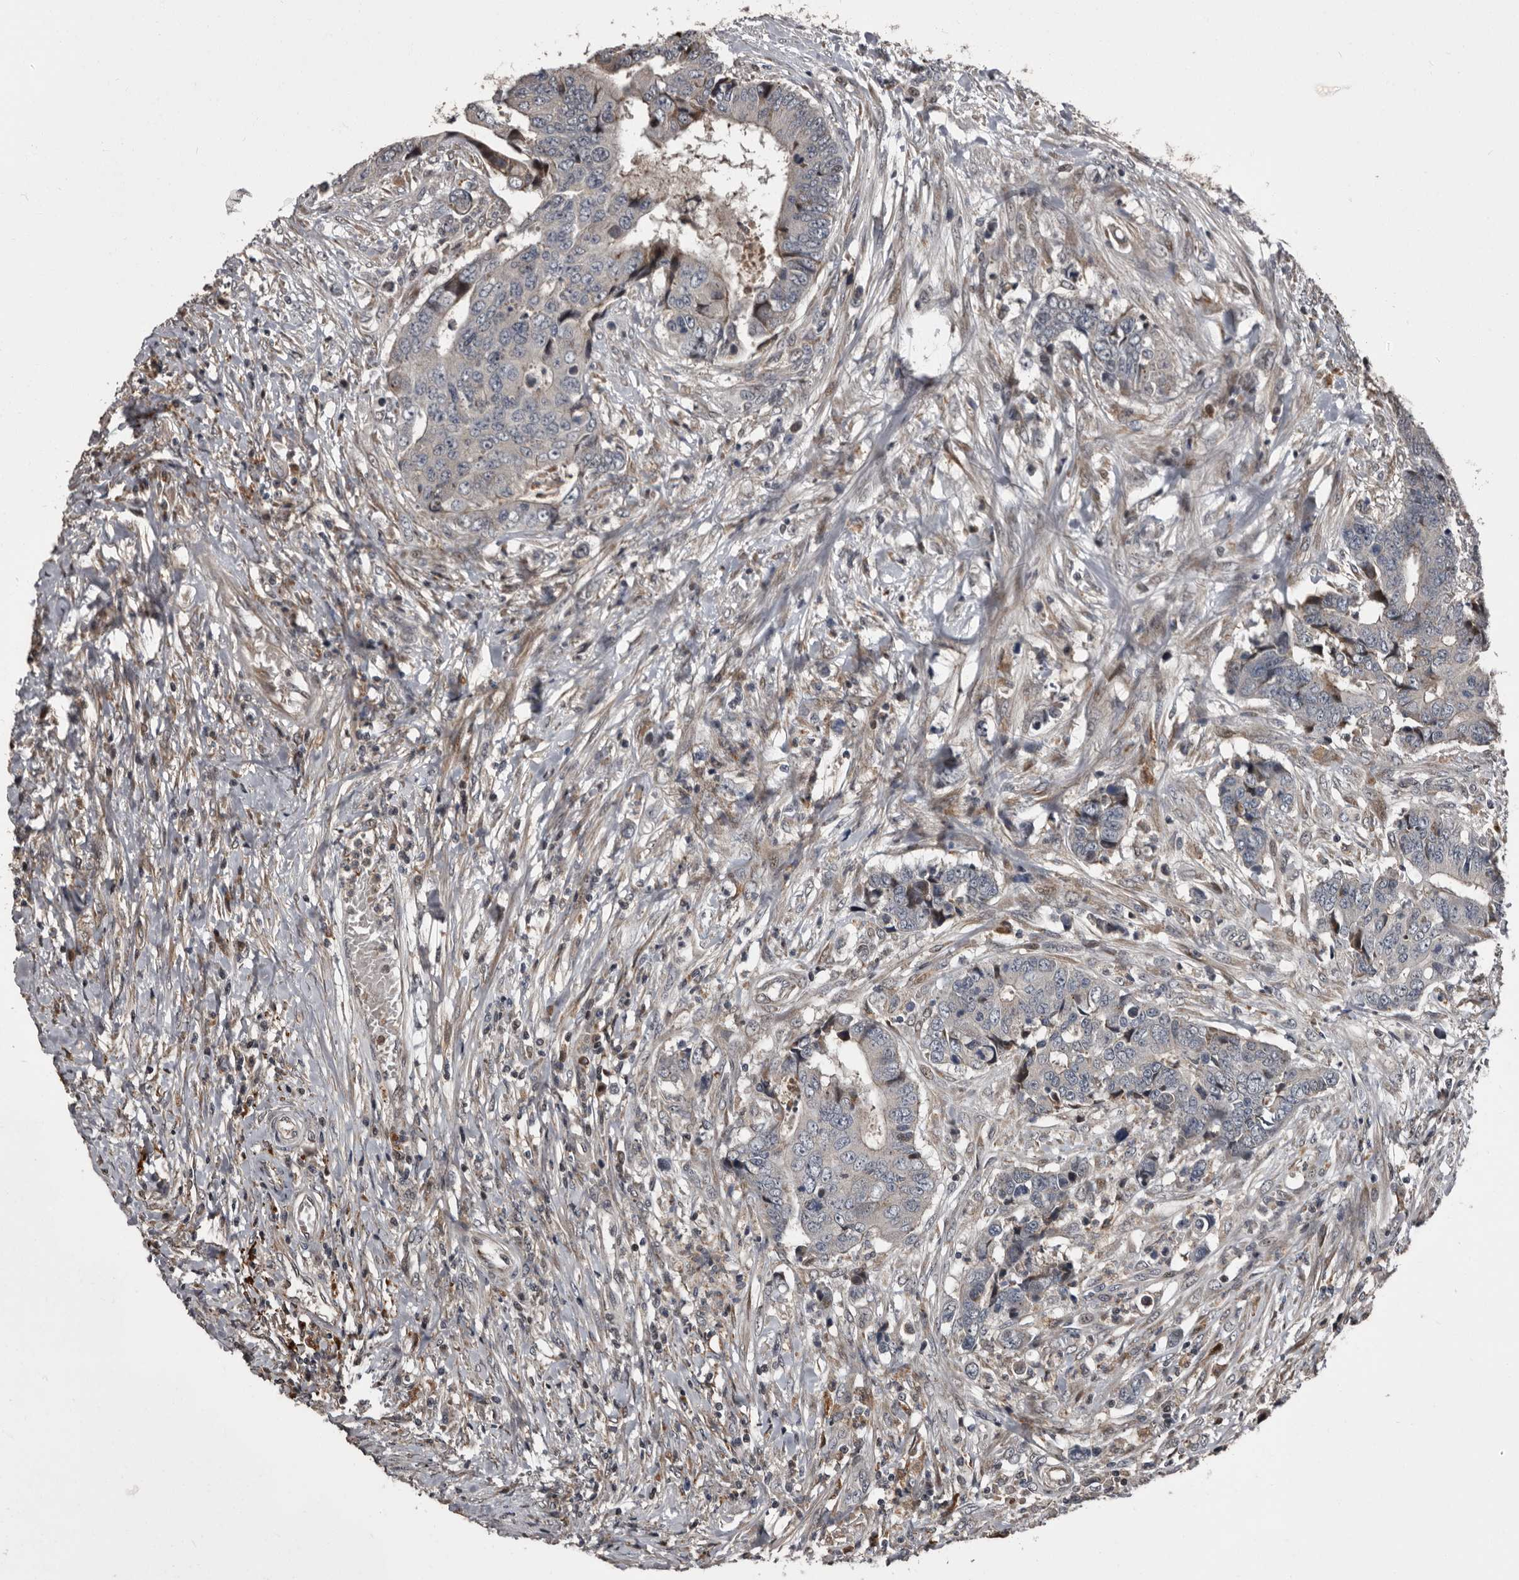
{"staining": {"intensity": "negative", "quantity": "none", "location": "none"}, "tissue": "colorectal cancer", "cell_type": "Tumor cells", "image_type": "cancer", "snomed": [{"axis": "morphology", "description": "Adenocarcinoma, NOS"}, {"axis": "topography", "description": "Rectum"}], "caption": "DAB immunohistochemical staining of colorectal cancer reveals no significant expression in tumor cells. (Stains: DAB immunohistochemistry (IHC) with hematoxylin counter stain, Microscopy: brightfield microscopy at high magnification).", "gene": "SERTAD4", "patient": {"sex": "male", "age": 84}}